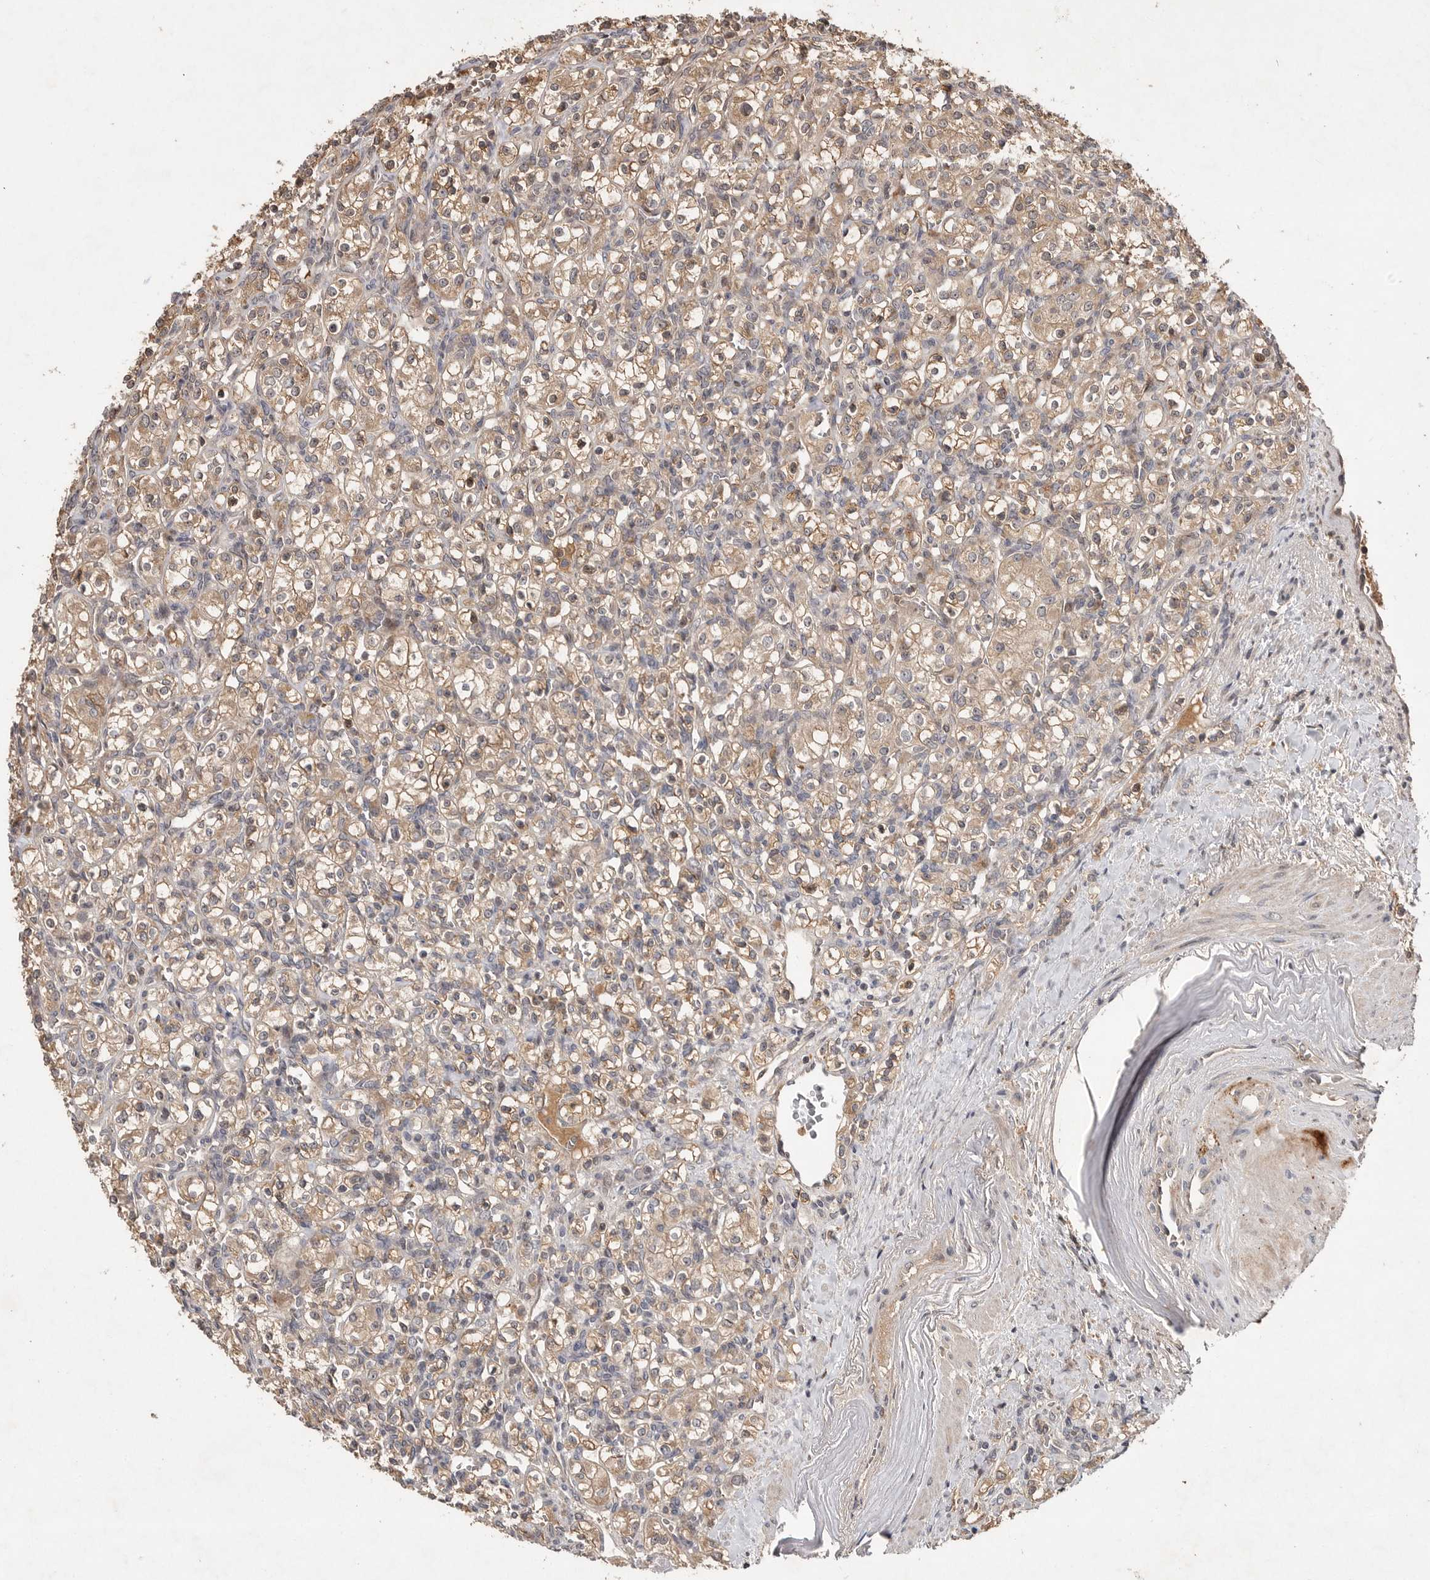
{"staining": {"intensity": "weak", "quantity": ">75%", "location": "cytoplasmic/membranous"}, "tissue": "renal cancer", "cell_type": "Tumor cells", "image_type": "cancer", "snomed": [{"axis": "morphology", "description": "Adenocarcinoma, NOS"}, {"axis": "topography", "description": "Kidney"}], "caption": "Renal adenocarcinoma stained with a protein marker reveals weak staining in tumor cells.", "gene": "VN1R4", "patient": {"sex": "male", "age": 77}}